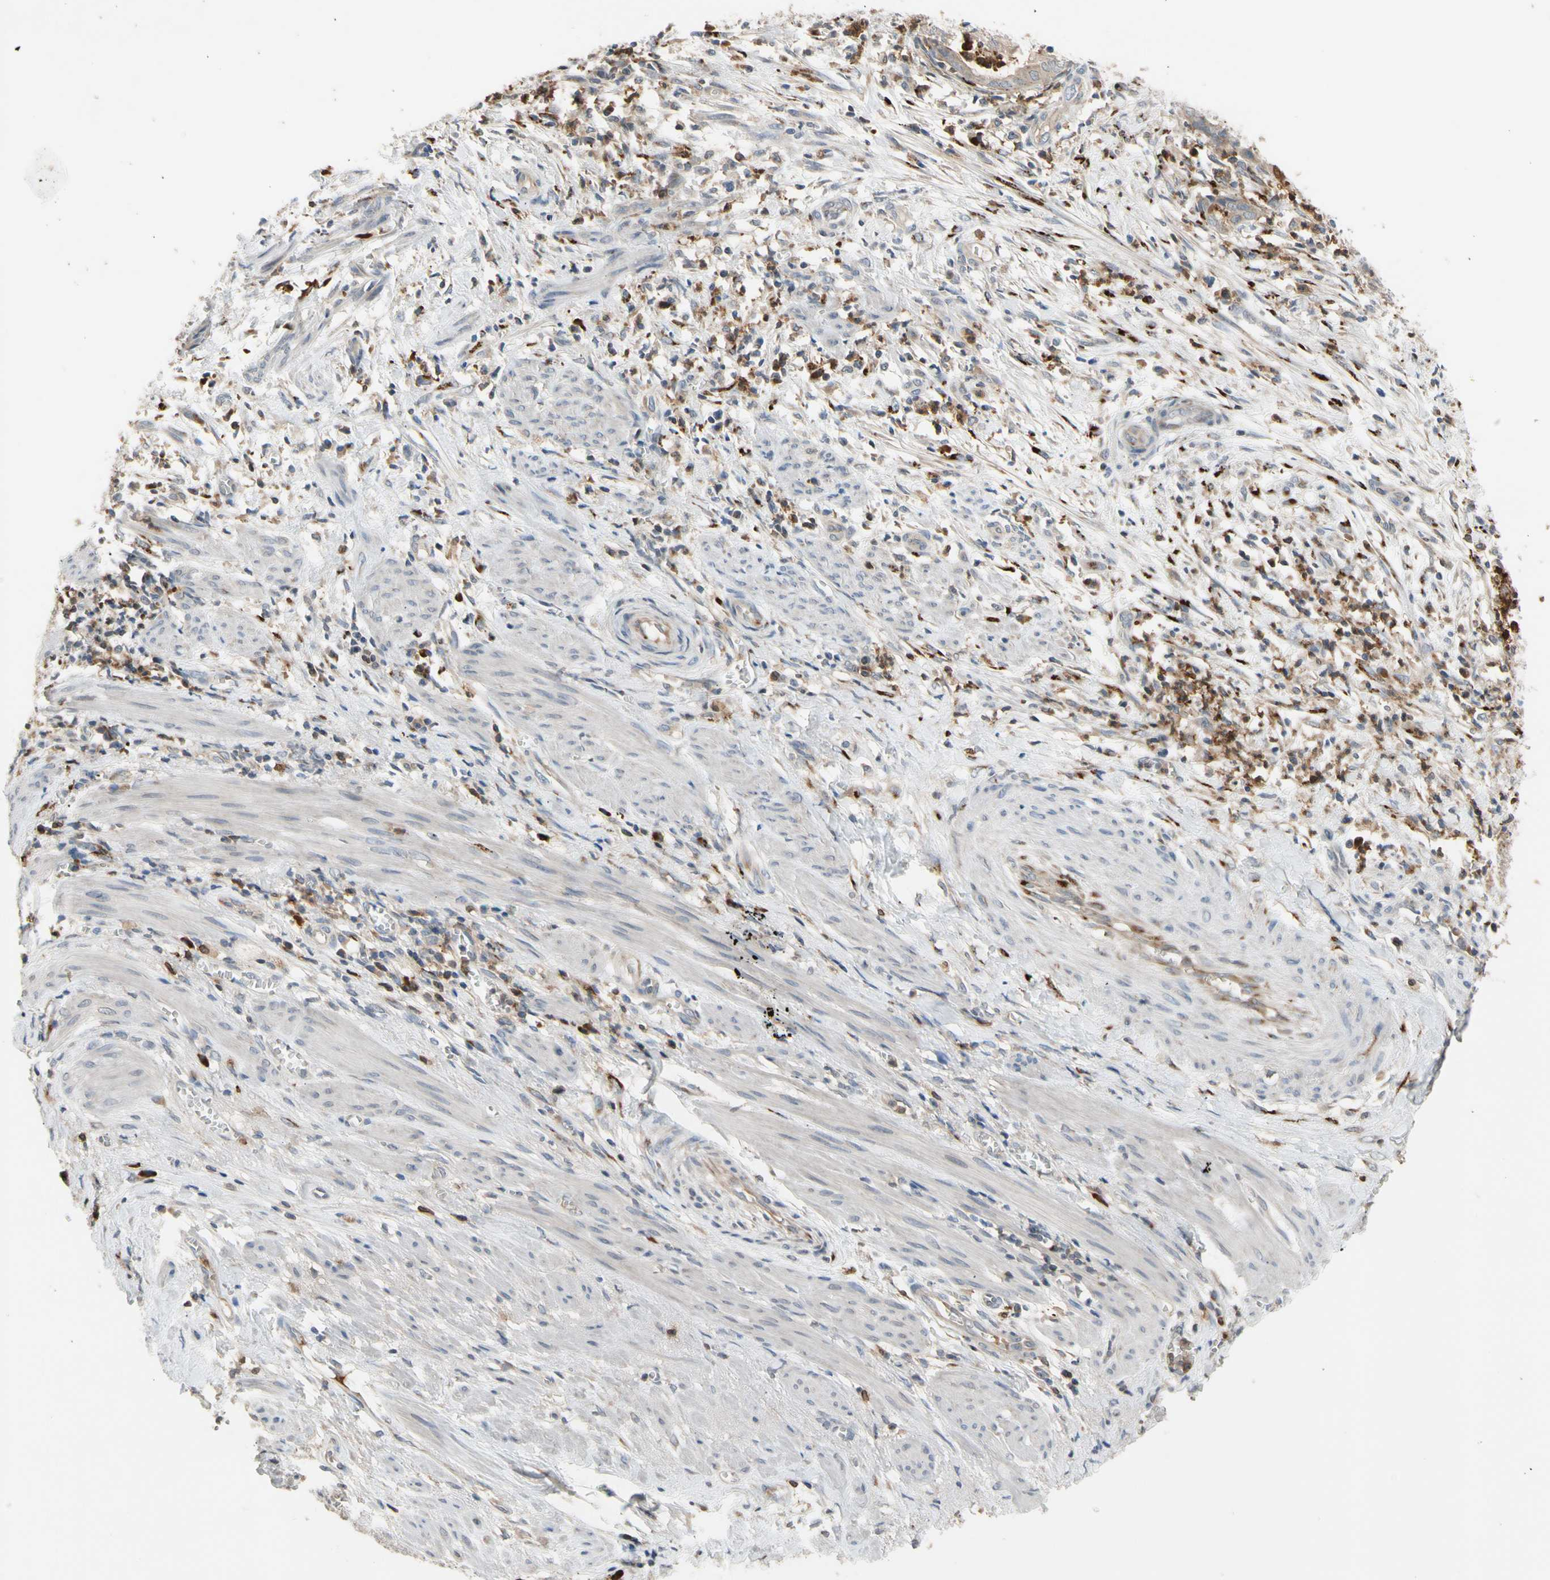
{"staining": {"intensity": "weak", "quantity": ">75%", "location": "cytoplasmic/membranous"}, "tissue": "endometrial cancer", "cell_type": "Tumor cells", "image_type": "cancer", "snomed": [{"axis": "morphology", "description": "Necrosis, NOS"}, {"axis": "morphology", "description": "Adenocarcinoma, NOS"}, {"axis": "topography", "description": "Endometrium"}], "caption": "Immunohistochemistry (IHC) histopathology image of neoplastic tissue: human endometrial cancer (adenocarcinoma) stained using IHC exhibits low levels of weak protein expression localized specifically in the cytoplasmic/membranous of tumor cells, appearing as a cytoplasmic/membranous brown color.", "gene": "GALNT5", "patient": {"sex": "female", "age": 79}}